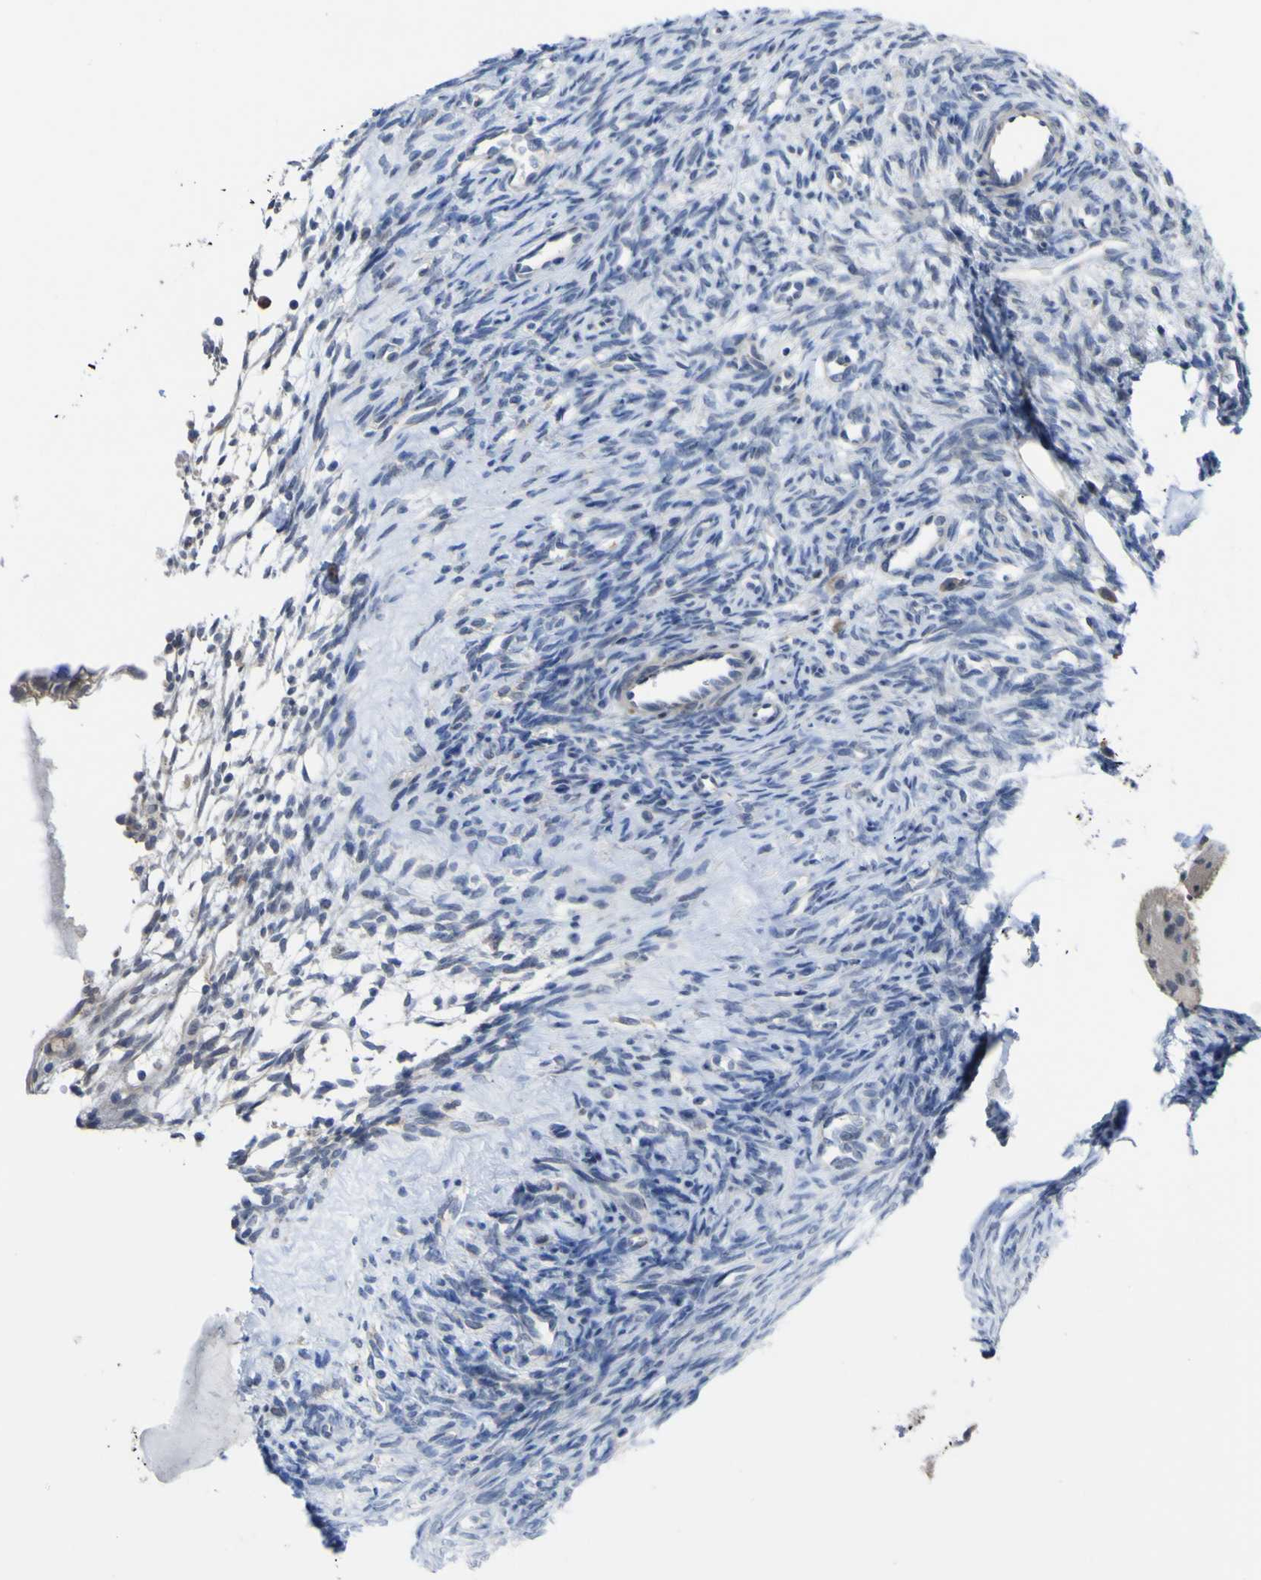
{"staining": {"intensity": "negative", "quantity": "none", "location": "none"}, "tissue": "ovary", "cell_type": "Ovarian stroma cells", "image_type": "normal", "snomed": [{"axis": "morphology", "description": "Normal tissue, NOS"}, {"axis": "topography", "description": "Ovary"}], "caption": "High power microscopy image of an IHC micrograph of benign ovary, revealing no significant positivity in ovarian stroma cells. (Immunohistochemistry, brightfield microscopy, high magnification).", "gene": "TNFRSF11A", "patient": {"sex": "female", "age": 33}}